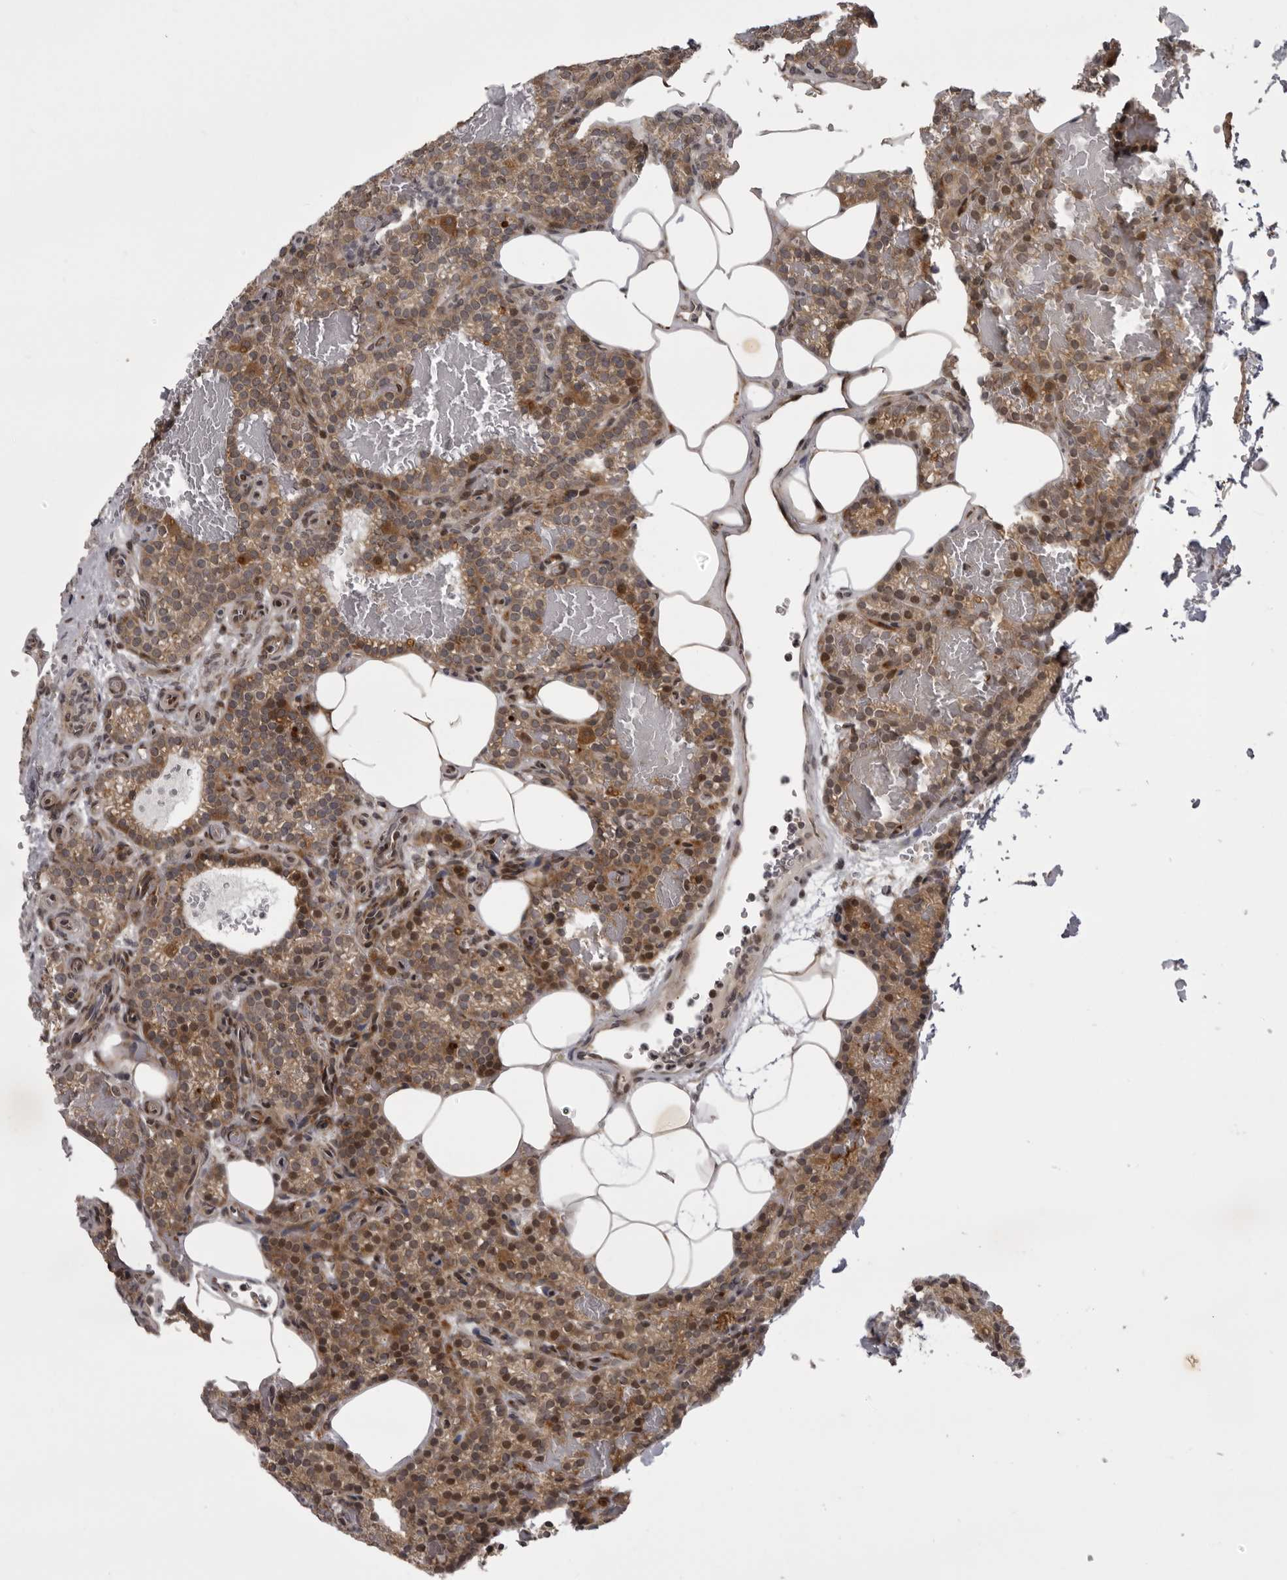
{"staining": {"intensity": "moderate", "quantity": ">75%", "location": "cytoplasmic/membranous"}, "tissue": "parathyroid gland", "cell_type": "Glandular cells", "image_type": "normal", "snomed": [{"axis": "morphology", "description": "Normal tissue, NOS"}, {"axis": "topography", "description": "Parathyroid gland"}], "caption": "The photomicrograph demonstrates a brown stain indicating the presence of a protein in the cytoplasmic/membranous of glandular cells in parathyroid gland. (DAB (3,3'-diaminobenzidine) = brown stain, brightfield microscopy at high magnification).", "gene": "C1orf109", "patient": {"sex": "male", "age": 58}}